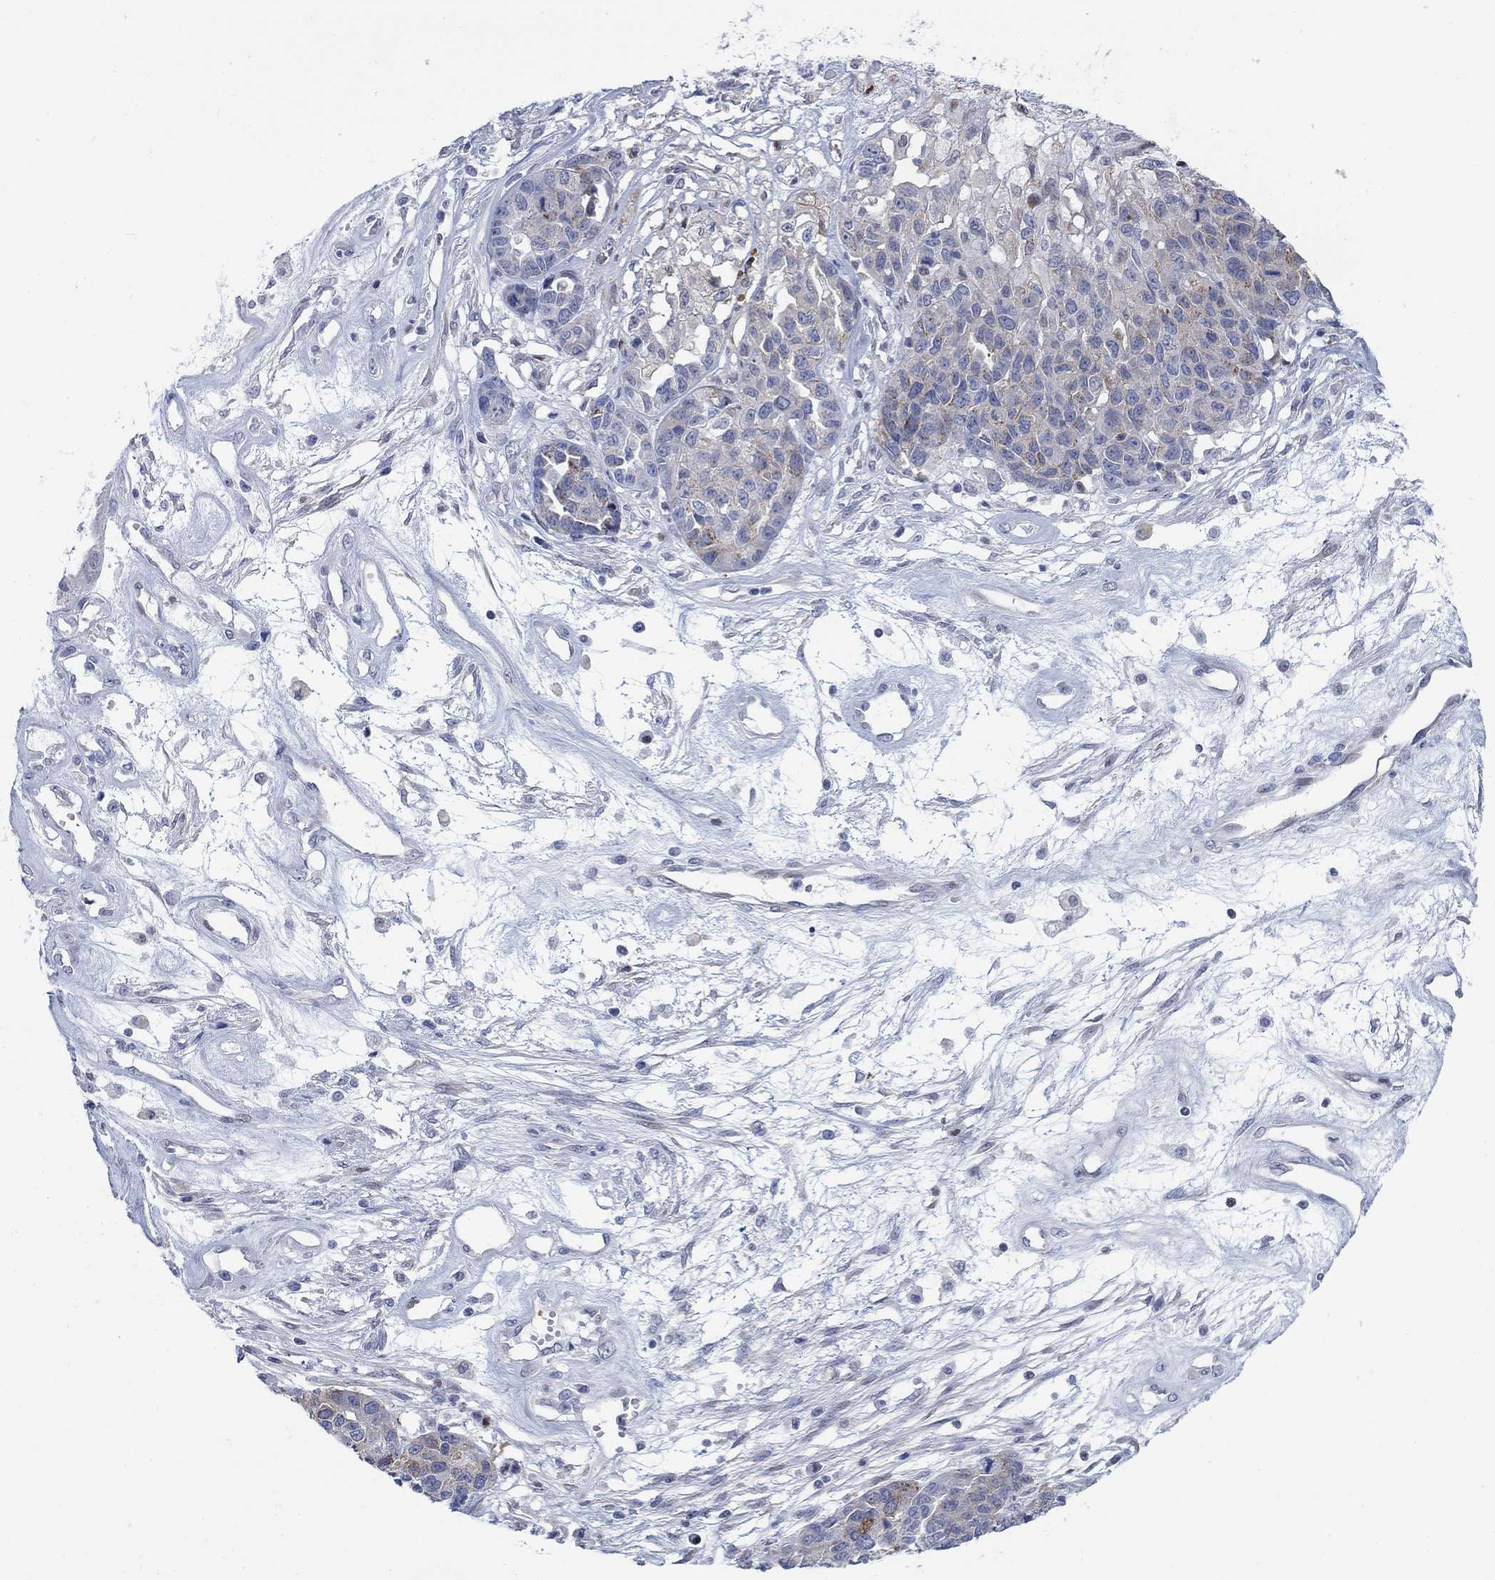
{"staining": {"intensity": "weak", "quantity": "<25%", "location": "cytoplasmic/membranous"}, "tissue": "ovarian cancer", "cell_type": "Tumor cells", "image_type": "cancer", "snomed": [{"axis": "morphology", "description": "Cystadenocarcinoma, serous, NOS"}, {"axis": "topography", "description": "Ovary"}], "caption": "This is an immunohistochemistry micrograph of human ovarian serous cystadenocarcinoma. There is no staining in tumor cells.", "gene": "MYO3A", "patient": {"sex": "female", "age": 87}}